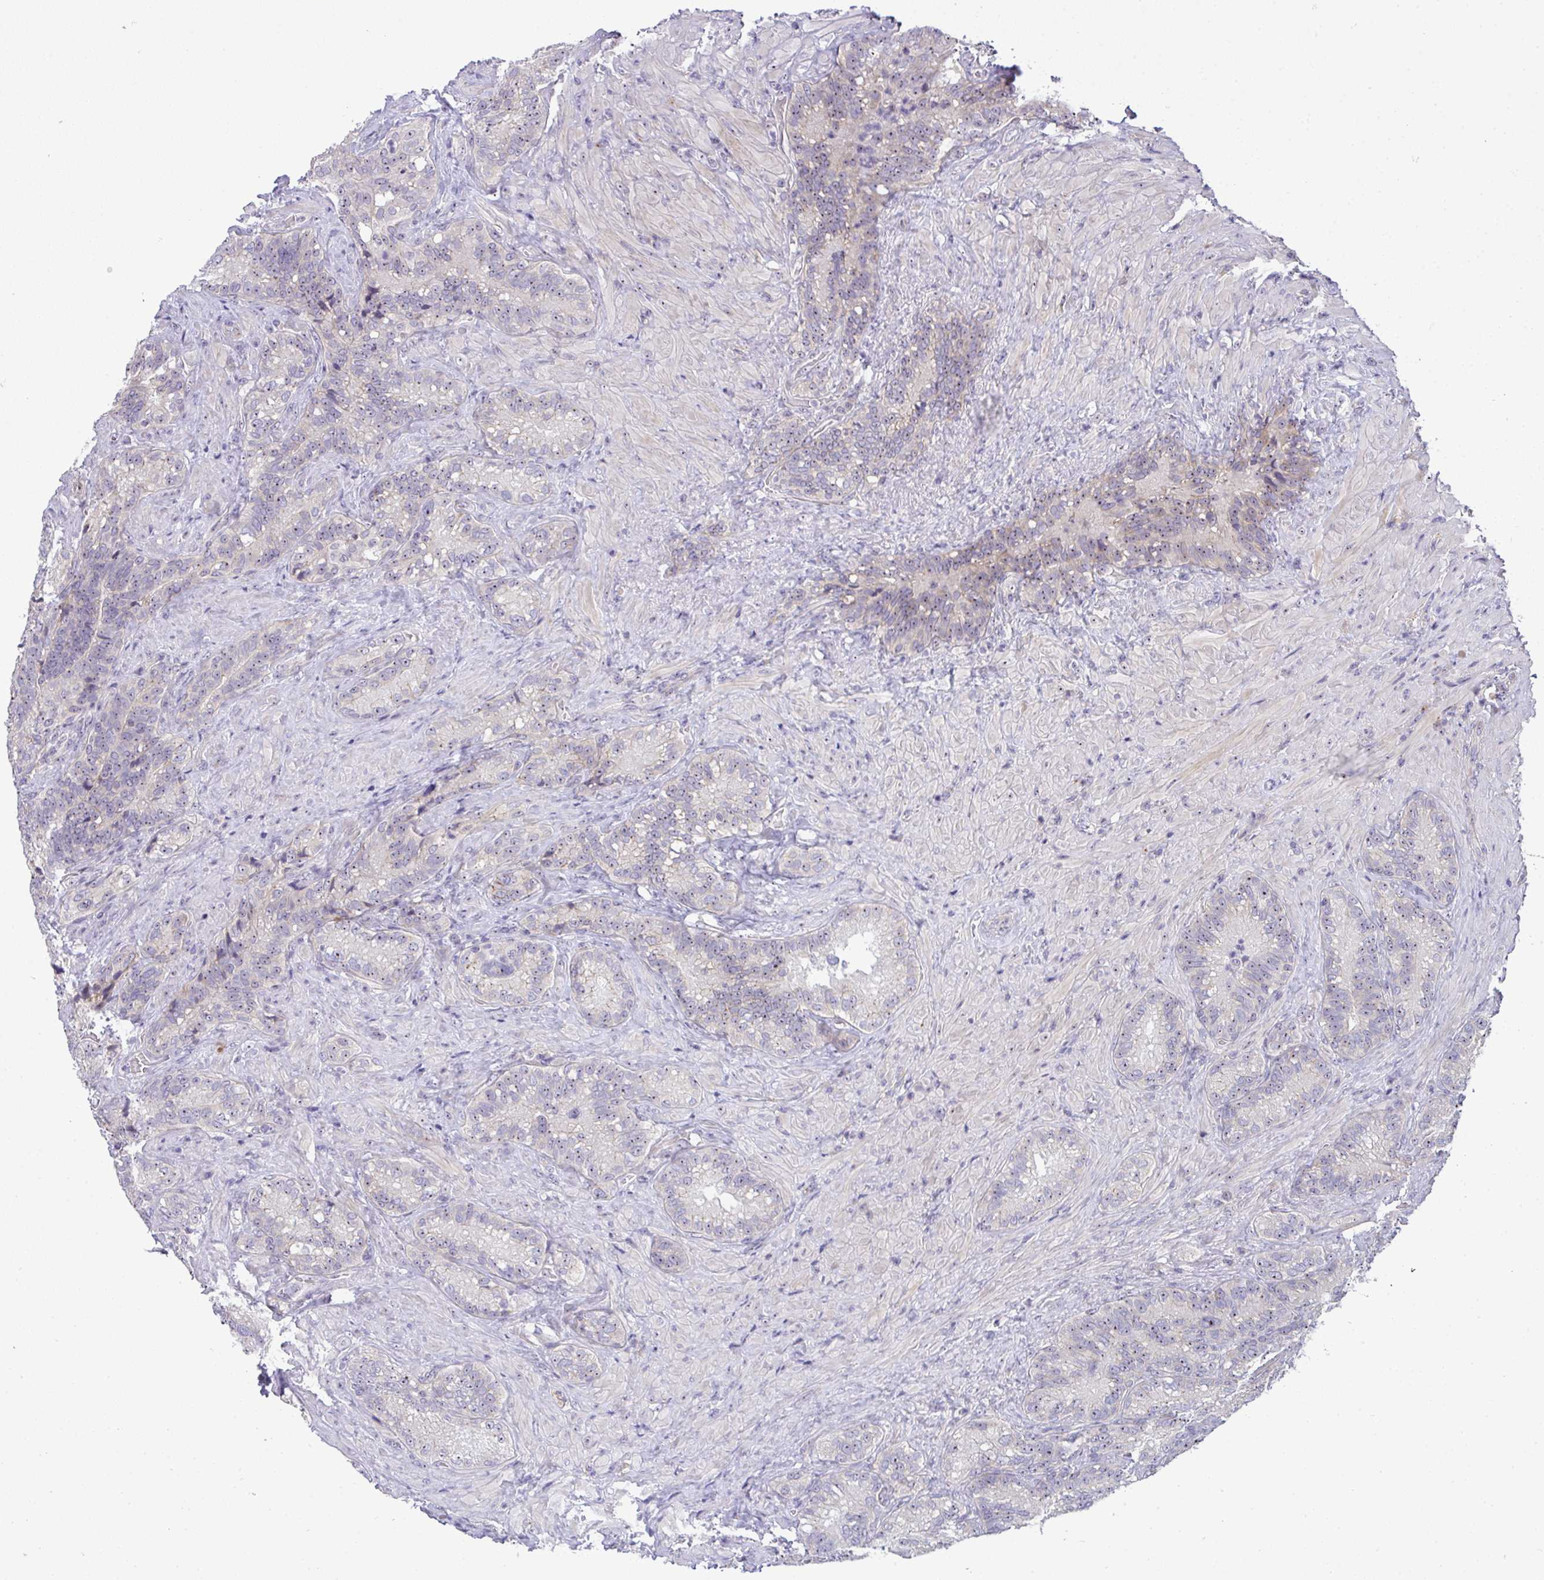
{"staining": {"intensity": "weak", "quantity": "25%-75%", "location": "cytoplasmic/membranous,nuclear"}, "tissue": "seminal vesicle", "cell_type": "Glandular cells", "image_type": "normal", "snomed": [{"axis": "morphology", "description": "Normal tissue, NOS"}, {"axis": "topography", "description": "Seminal veicle"}], "caption": "Glandular cells show low levels of weak cytoplasmic/membranous,nuclear expression in approximately 25%-75% of cells in benign seminal vesicle. (IHC, brightfield microscopy, high magnification).", "gene": "NT5C1A", "patient": {"sex": "male", "age": 68}}